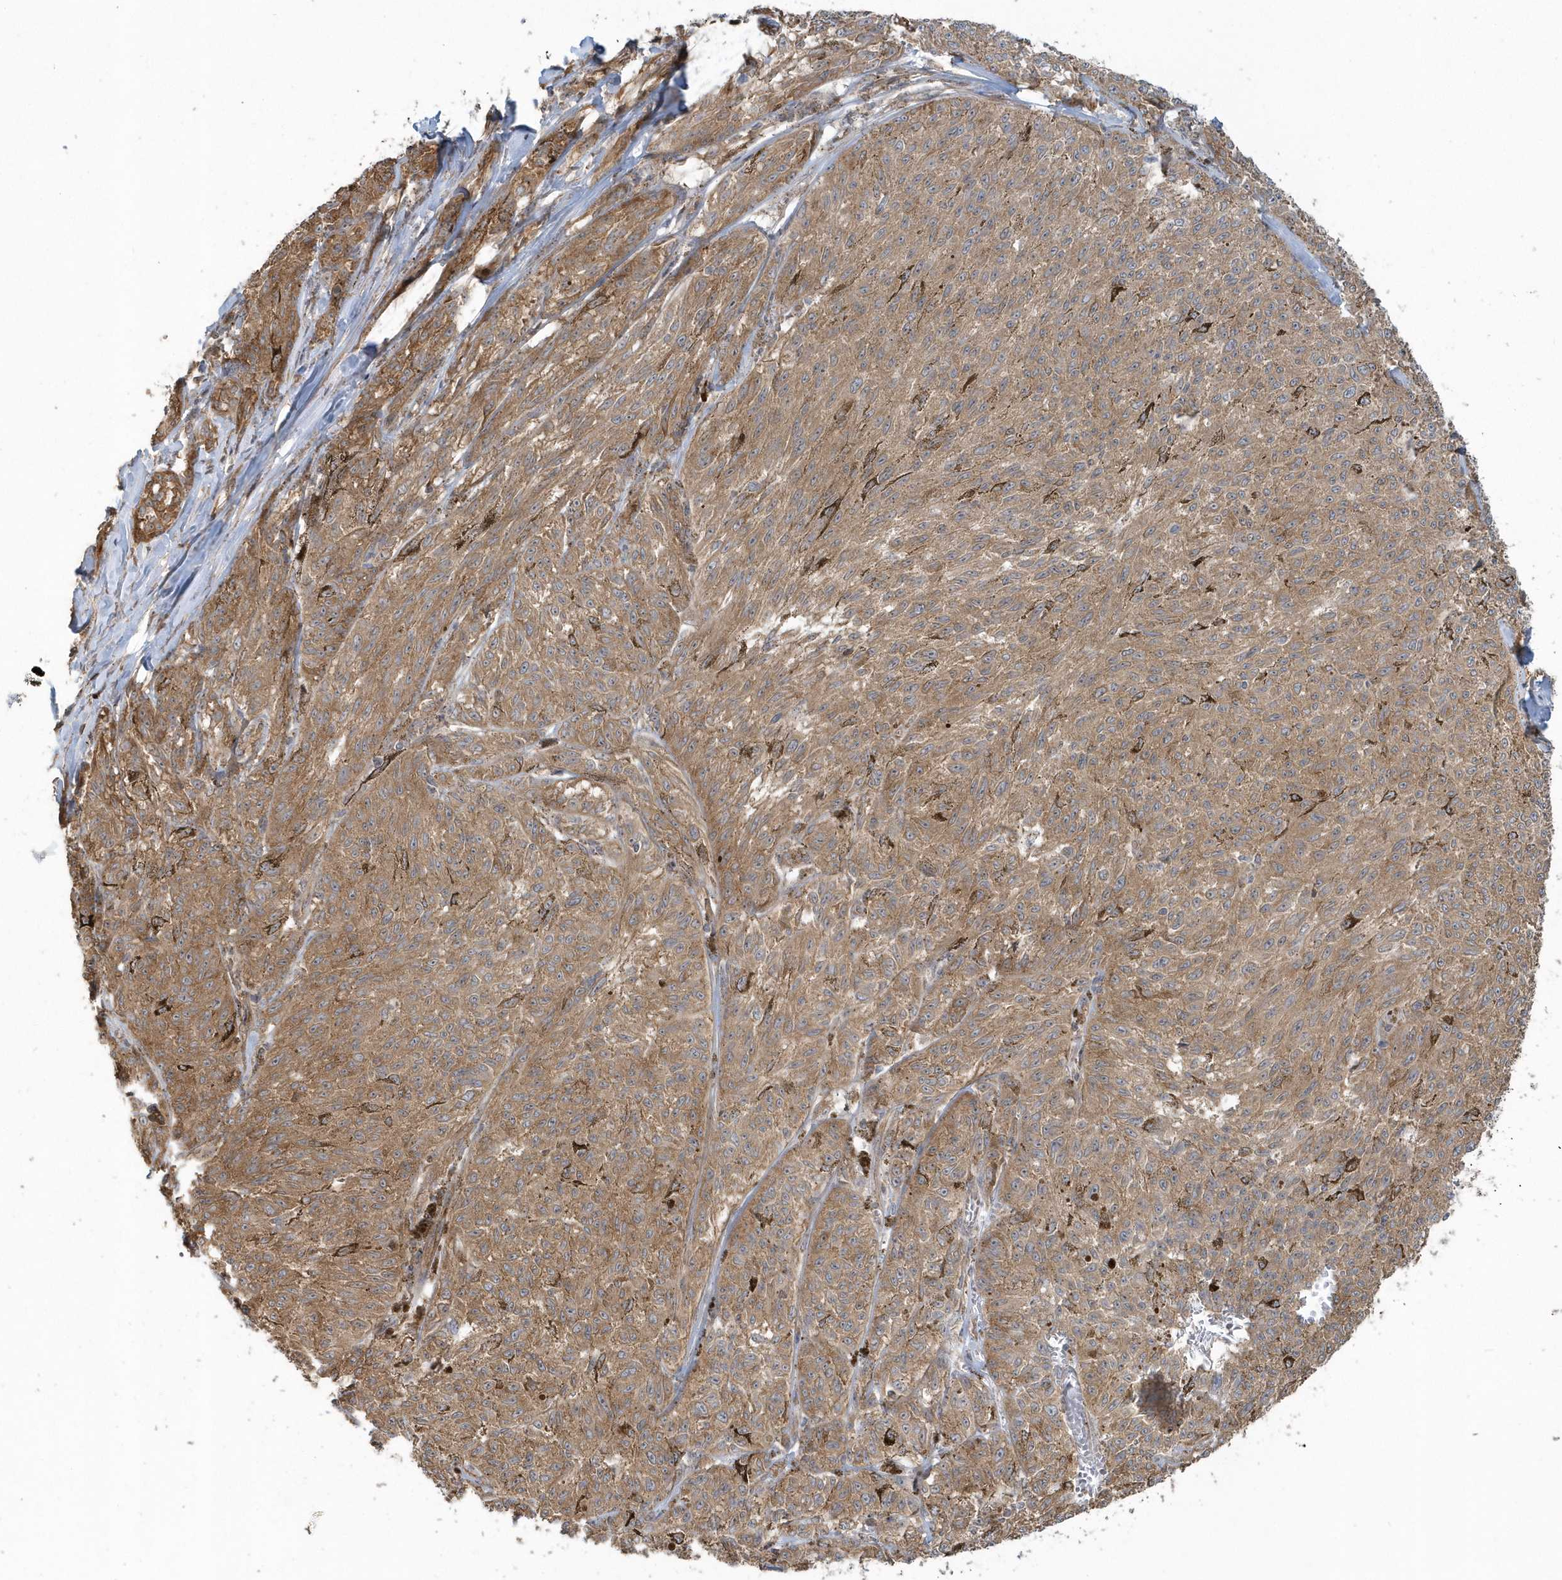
{"staining": {"intensity": "moderate", "quantity": ">75%", "location": "cytoplasmic/membranous"}, "tissue": "melanoma", "cell_type": "Tumor cells", "image_type": "cancer", "snomed": [{"axis": "morphology", "description": "Malignant melanoma, NOS"}, {"axis": "topography", "description": "Skin"}], "caption": "This is an image of immunohistochemistry (IHC) staining of melanoma, which shows moderate expression in the cytoplasmic/membranous of tumor cells.", "gene": "STIM2", "patient": {"sex": "female", "age": 72}}